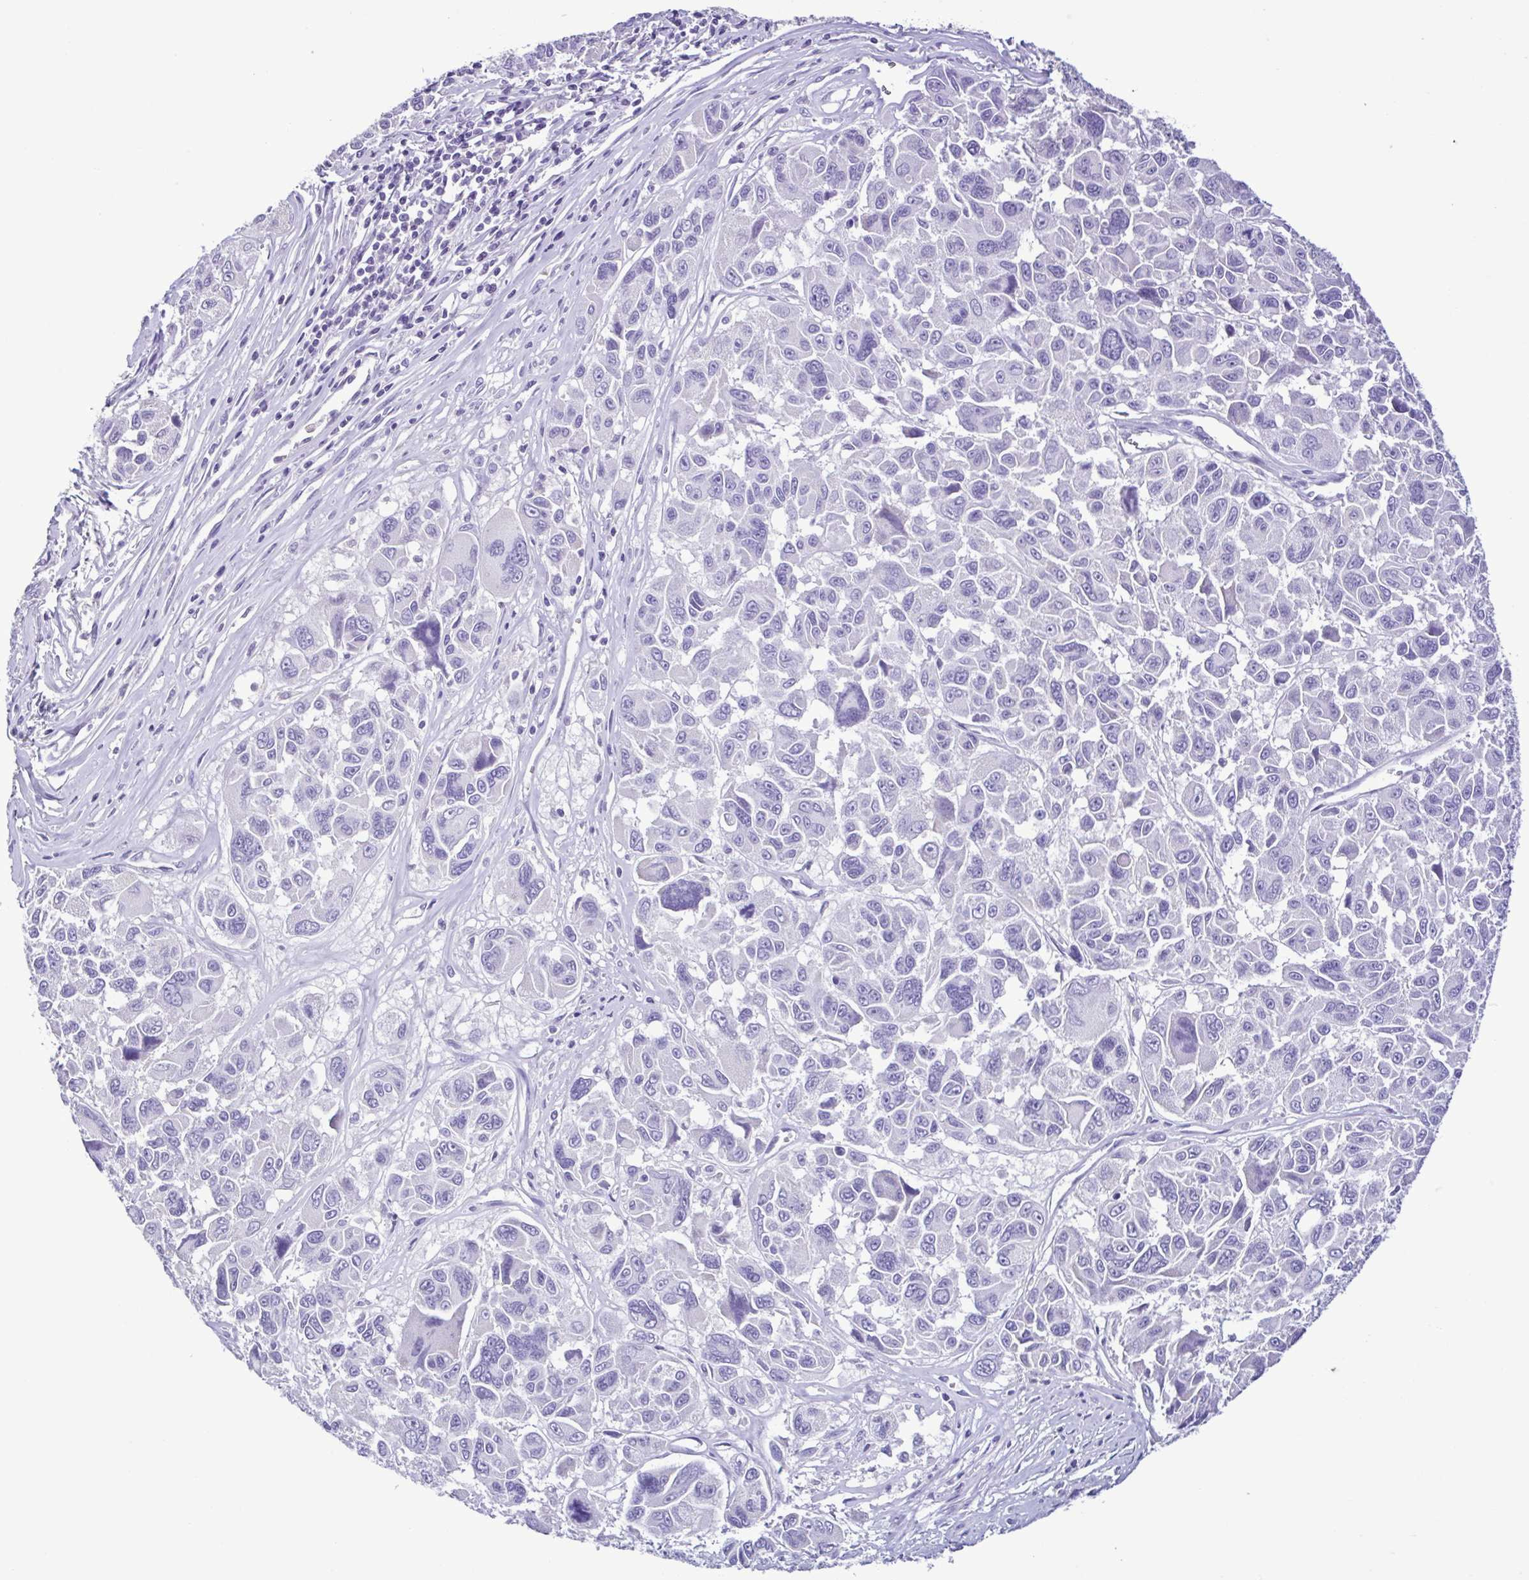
{"staining": {"intensity": "negative", "quantity": "none", "location": "none"}, "tissue": "melanoma", "cell_type": "Tumor cells", "image_type": "cancer", "snomed": [{"axis": "morphology", "description": "Malignant melanoma, NOS"}, {"axis": "topography", "description": "Skin"}], "caption": "DAB (3,3'-diaminobenzidine) immunohistochemical staining of melanoma reveals no significant staining in tumor cells.", "gene": "PLA2G4E", "patient": {"sex": "female", "age": 66}}